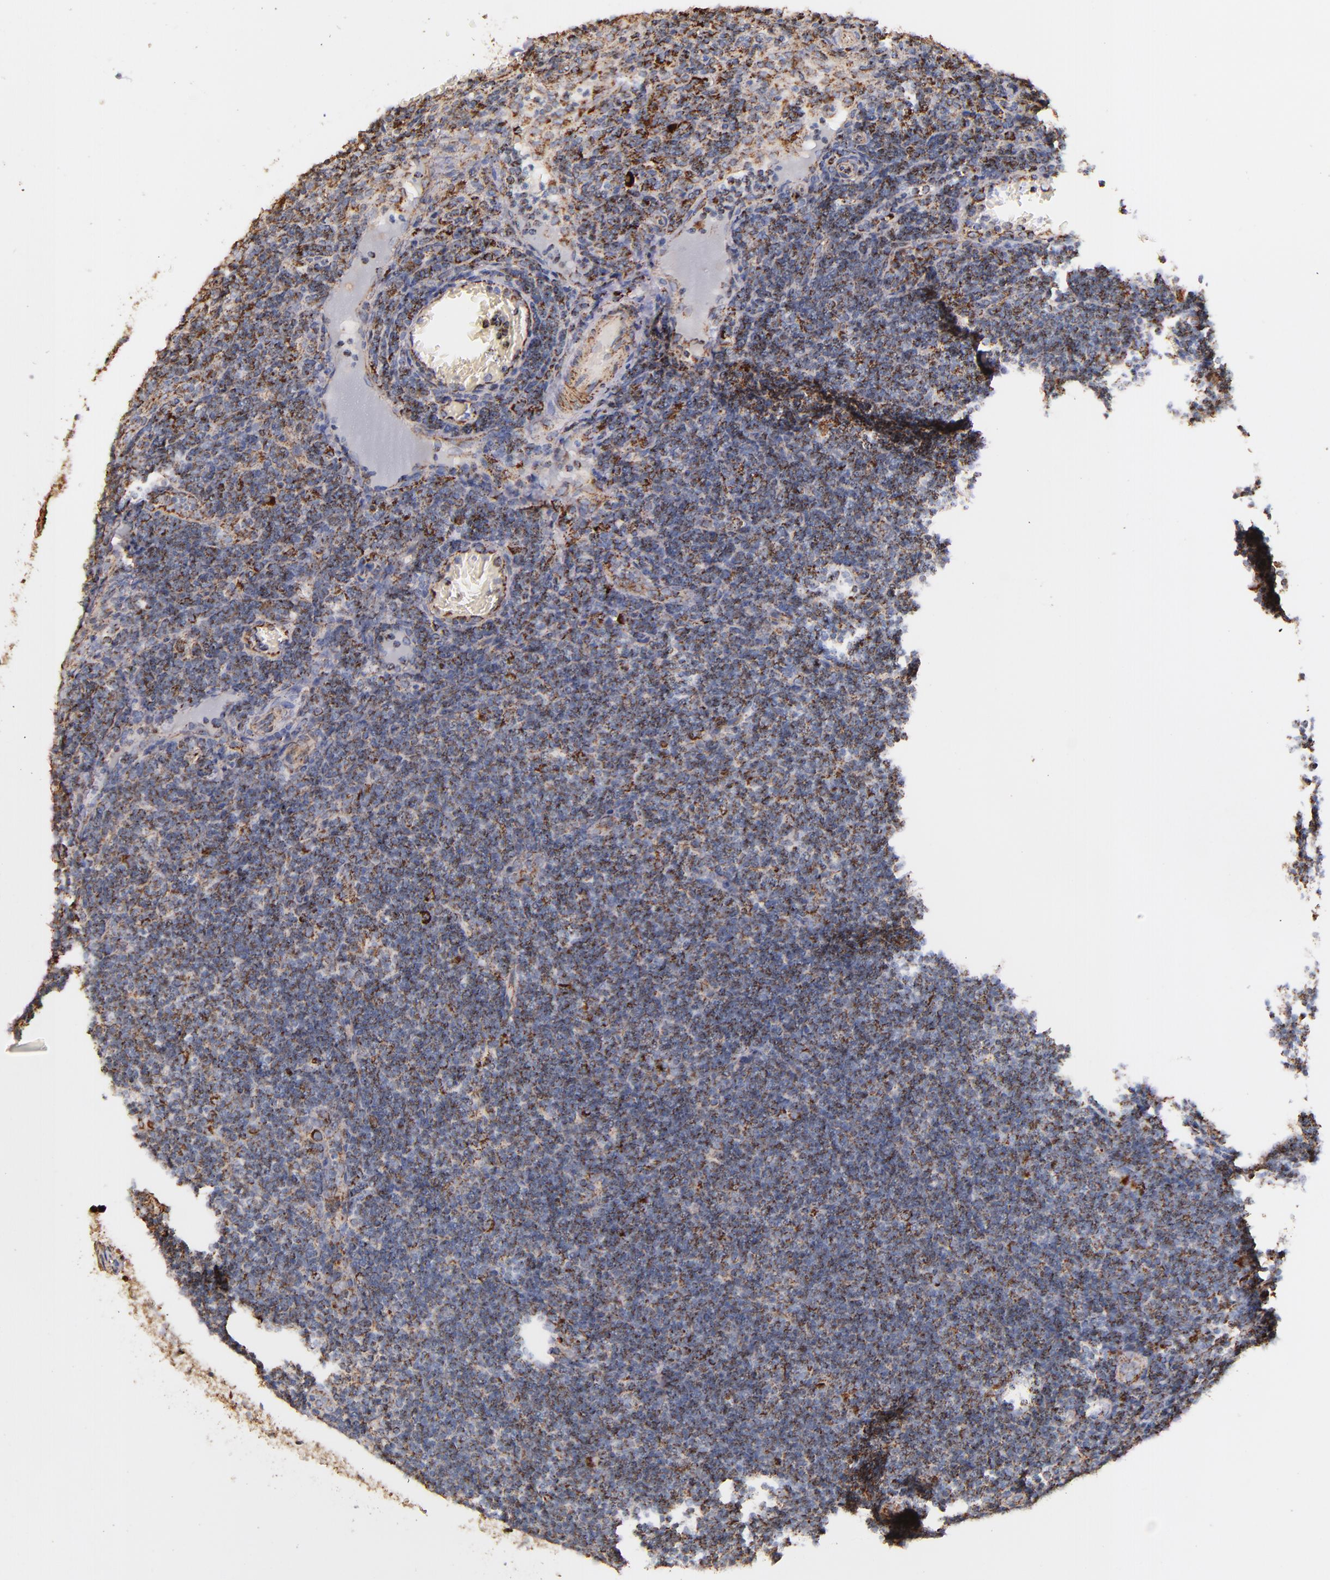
{"staining": {"intensity": "moderate", "quantity": "25%-75%", "location": "cytoplasmic/membranous"}, "tissue": "lymph node", "cell_type": "Non-germinal center cells", "image_type": "normal", "snomed": [{"axis": "morphology", "description": "Normal tissue, NOS"}, {"axis": "morphology", "description": "Inflammation, NOS"}, {"axis": "topography", "description": "Lymph node"}, {"axis": "topography", "description": "Salivary gland"}], "caption": "Immunohistochemistry (IHC) (DAB (3,3'-diaminobenzidine)) staining of benign lymph node demonstrates moderate cytoplasmic/membranous protein positivity in approximately 25%-75% of non-germinal center cells. Nuclei are stained in blue.", "gene": "IDH3G", "patient": {"sex": "male", "age": 3}}